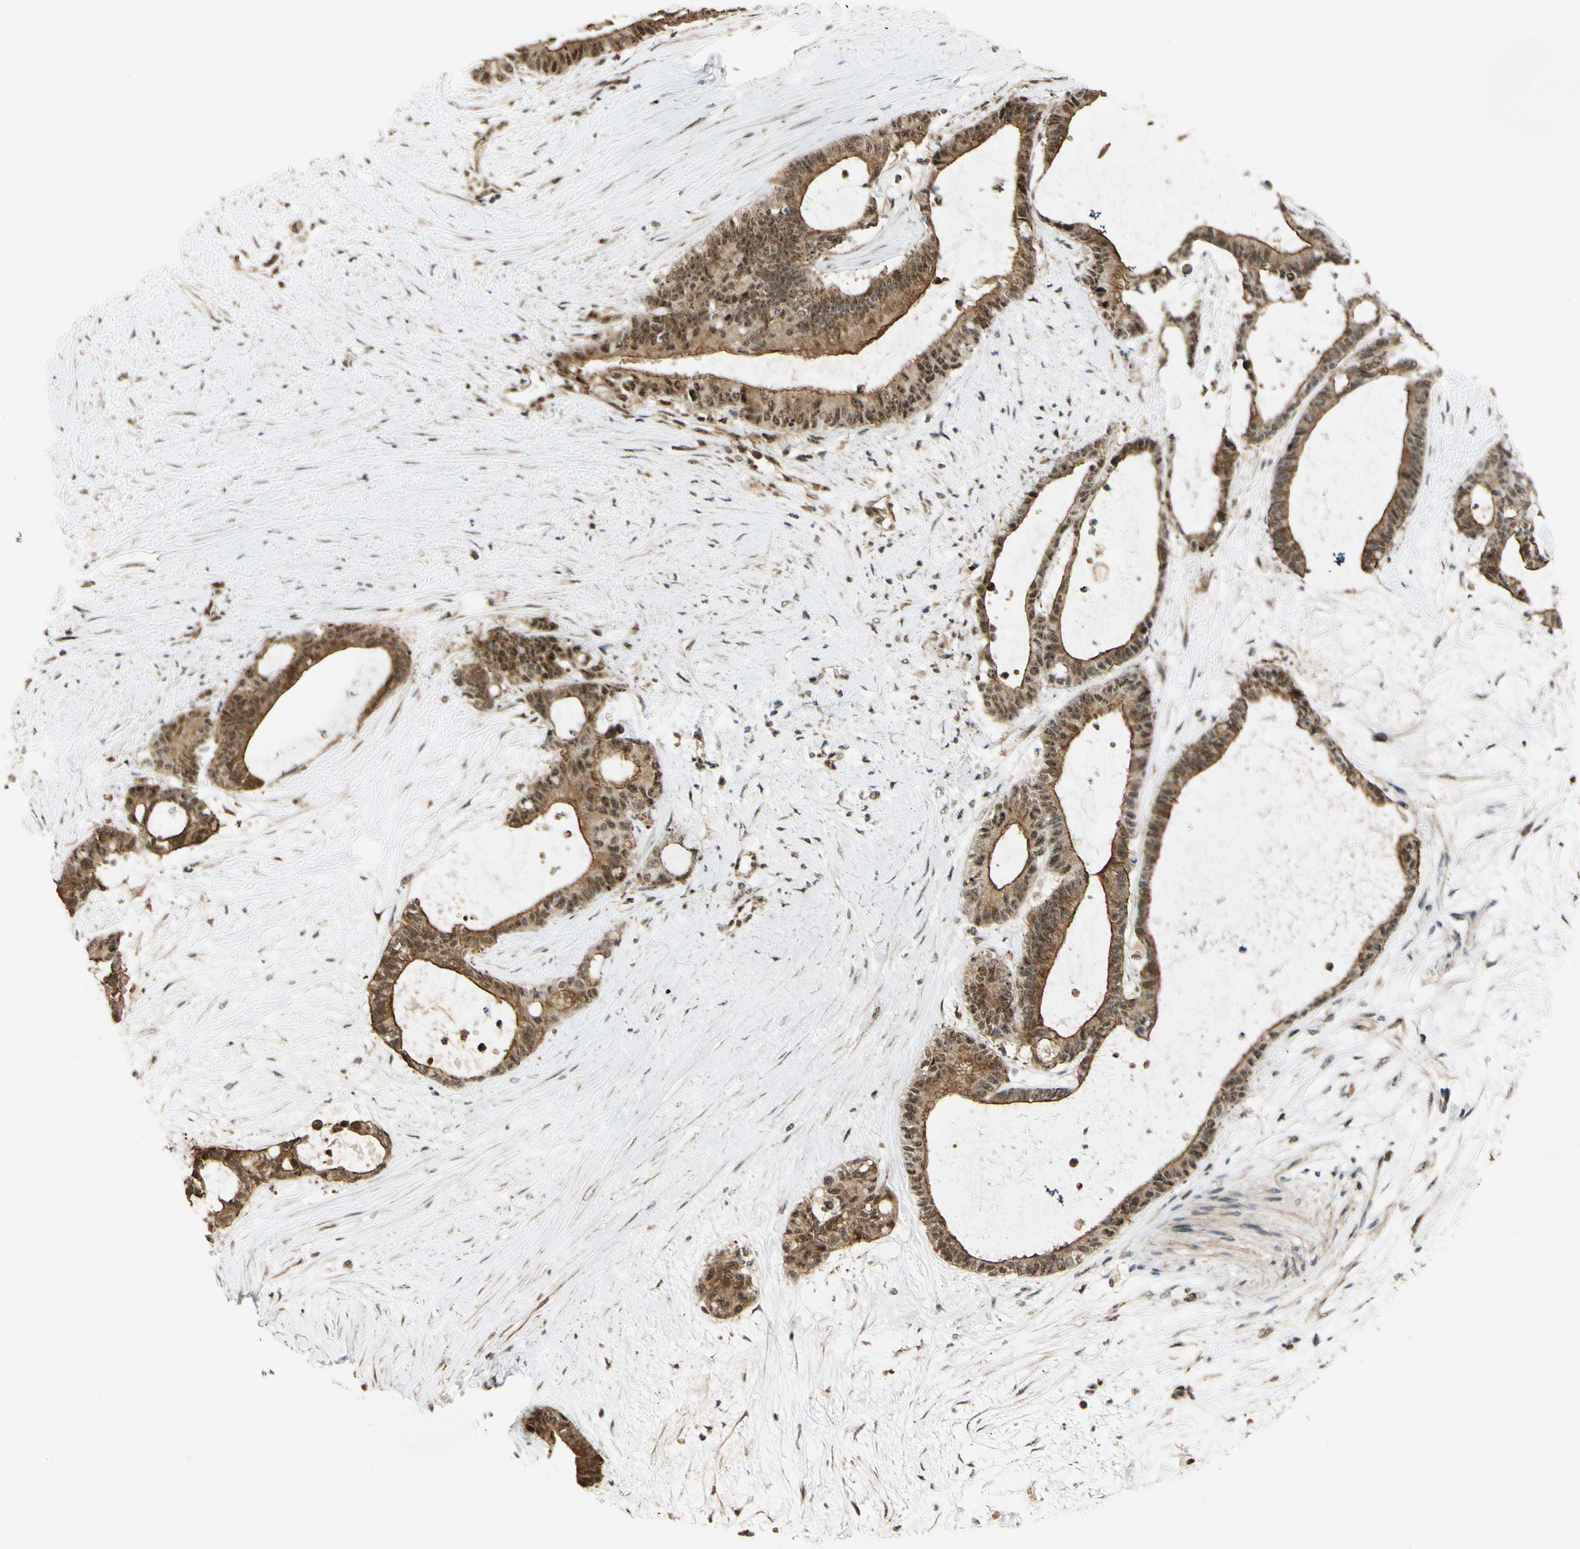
{"staining": {"intensity": "moderate", "quantity": ">75%", "location": "cytoplasmic/membranous,nuclear"}, "tissue": "liver cancer", "cell_type": "Tumor cells", "image_type": "cancer", "snomed": [{"axis": "morphology", "description": "Cholangiocarcinoma"}, {"axis": "topography", "description": "Liver"}], "caption": "Human liver cholangiocarcinoma stained with a brown dye reveals moderate cytoplasmic/membranous and nuclear positive staining in approximately >75% of tumor cells.", "gene": "SAP18", "patient": {"sex": "female", "age": 73}}